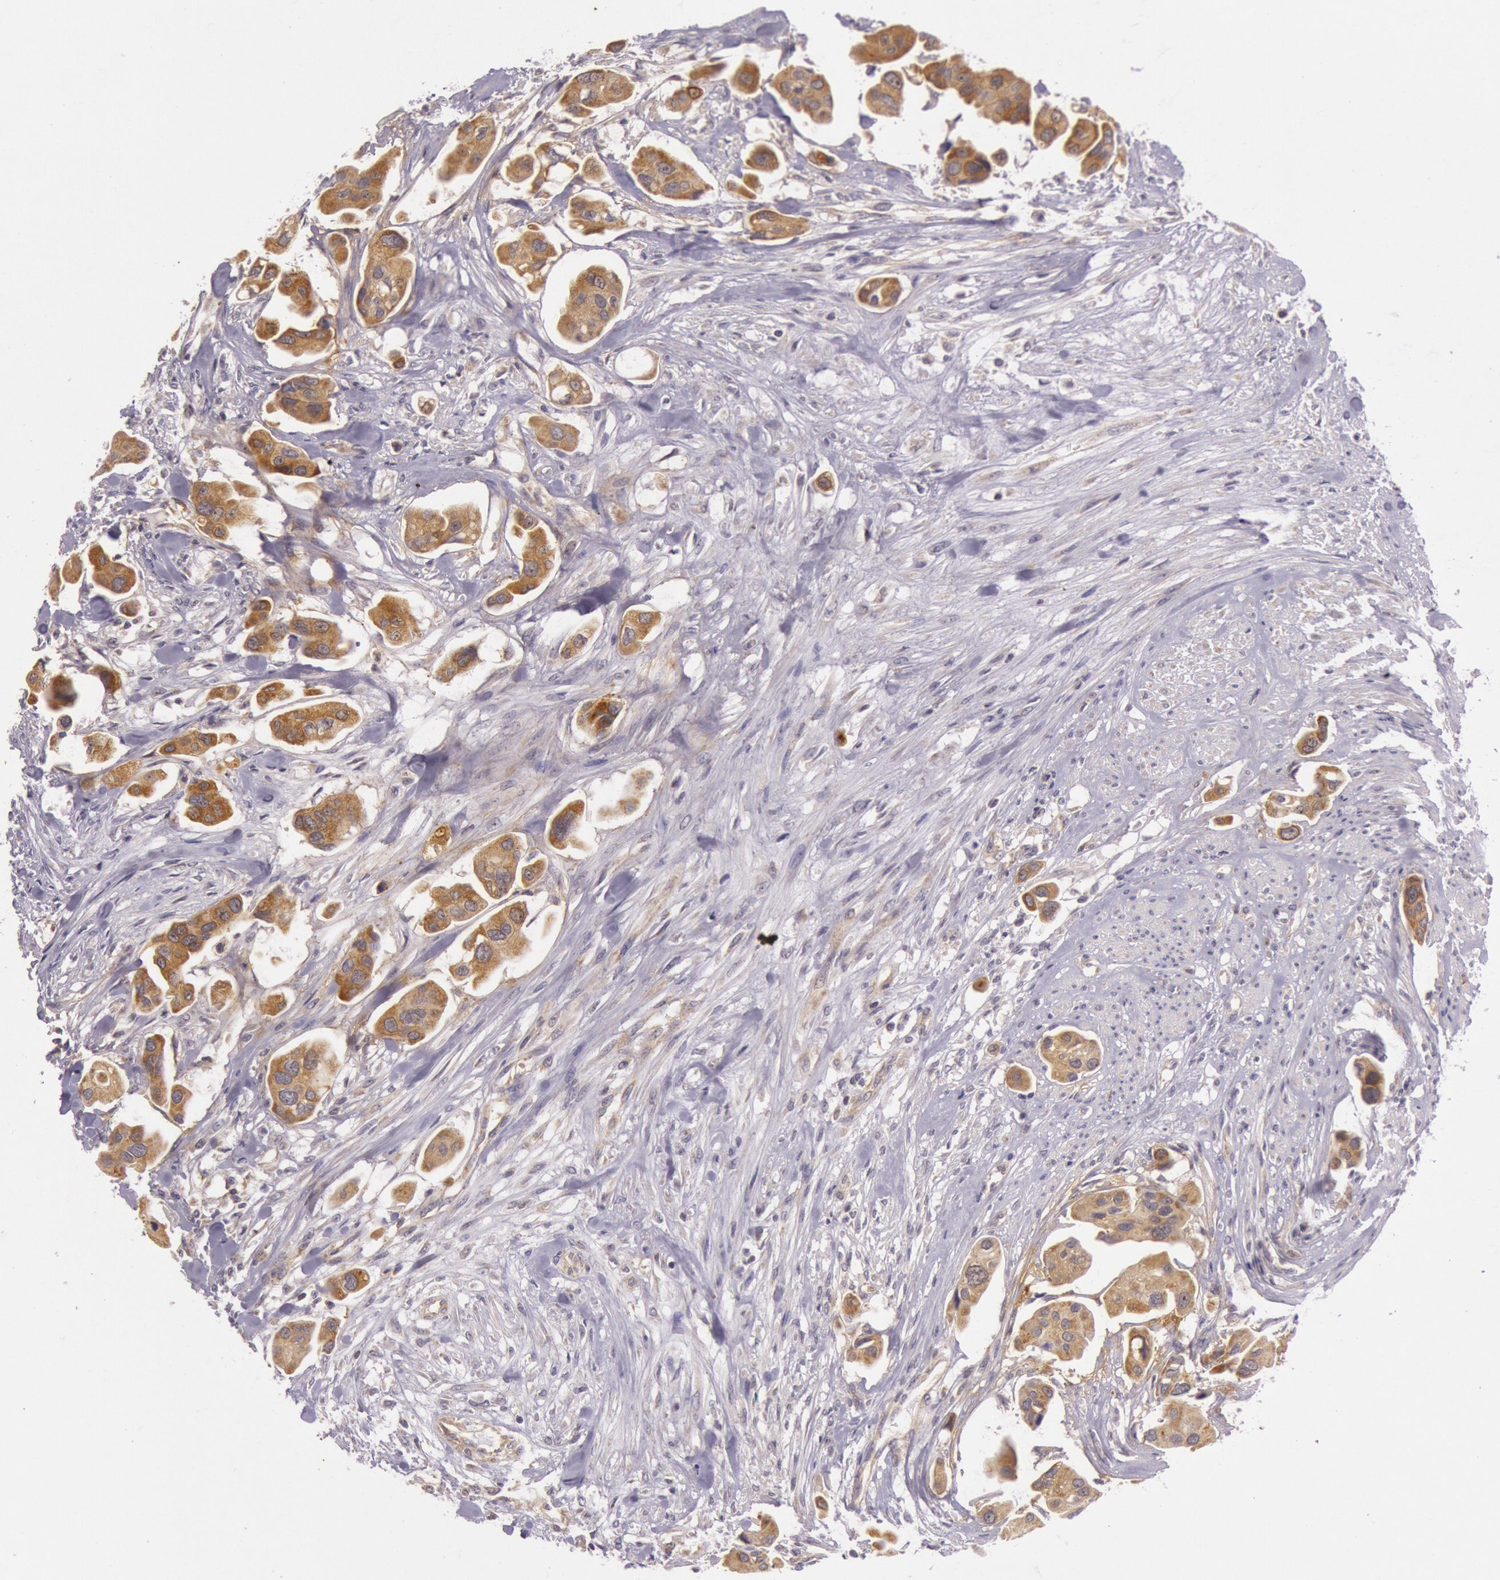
{"staining": {"intensity": "strong", "quantity": ">75%", "location": "cytoplasmic/membranous"}, "tissue": "urothelial cancer", "cell_type": "Tumor cells", "image_type": "cancer", "snomed": [{"axis": "morphology", "description": "Adenocarcinoma, NOS"}, {"axis": "topography", "description": "Urinary bladder"}], "caption": "A brown stain shows strong cytoplasmic/membranous expression of a protein in urothelial cancer tumor cells.", "gene": "CDK16", "patient": {"sex": "male", "age": 61}}